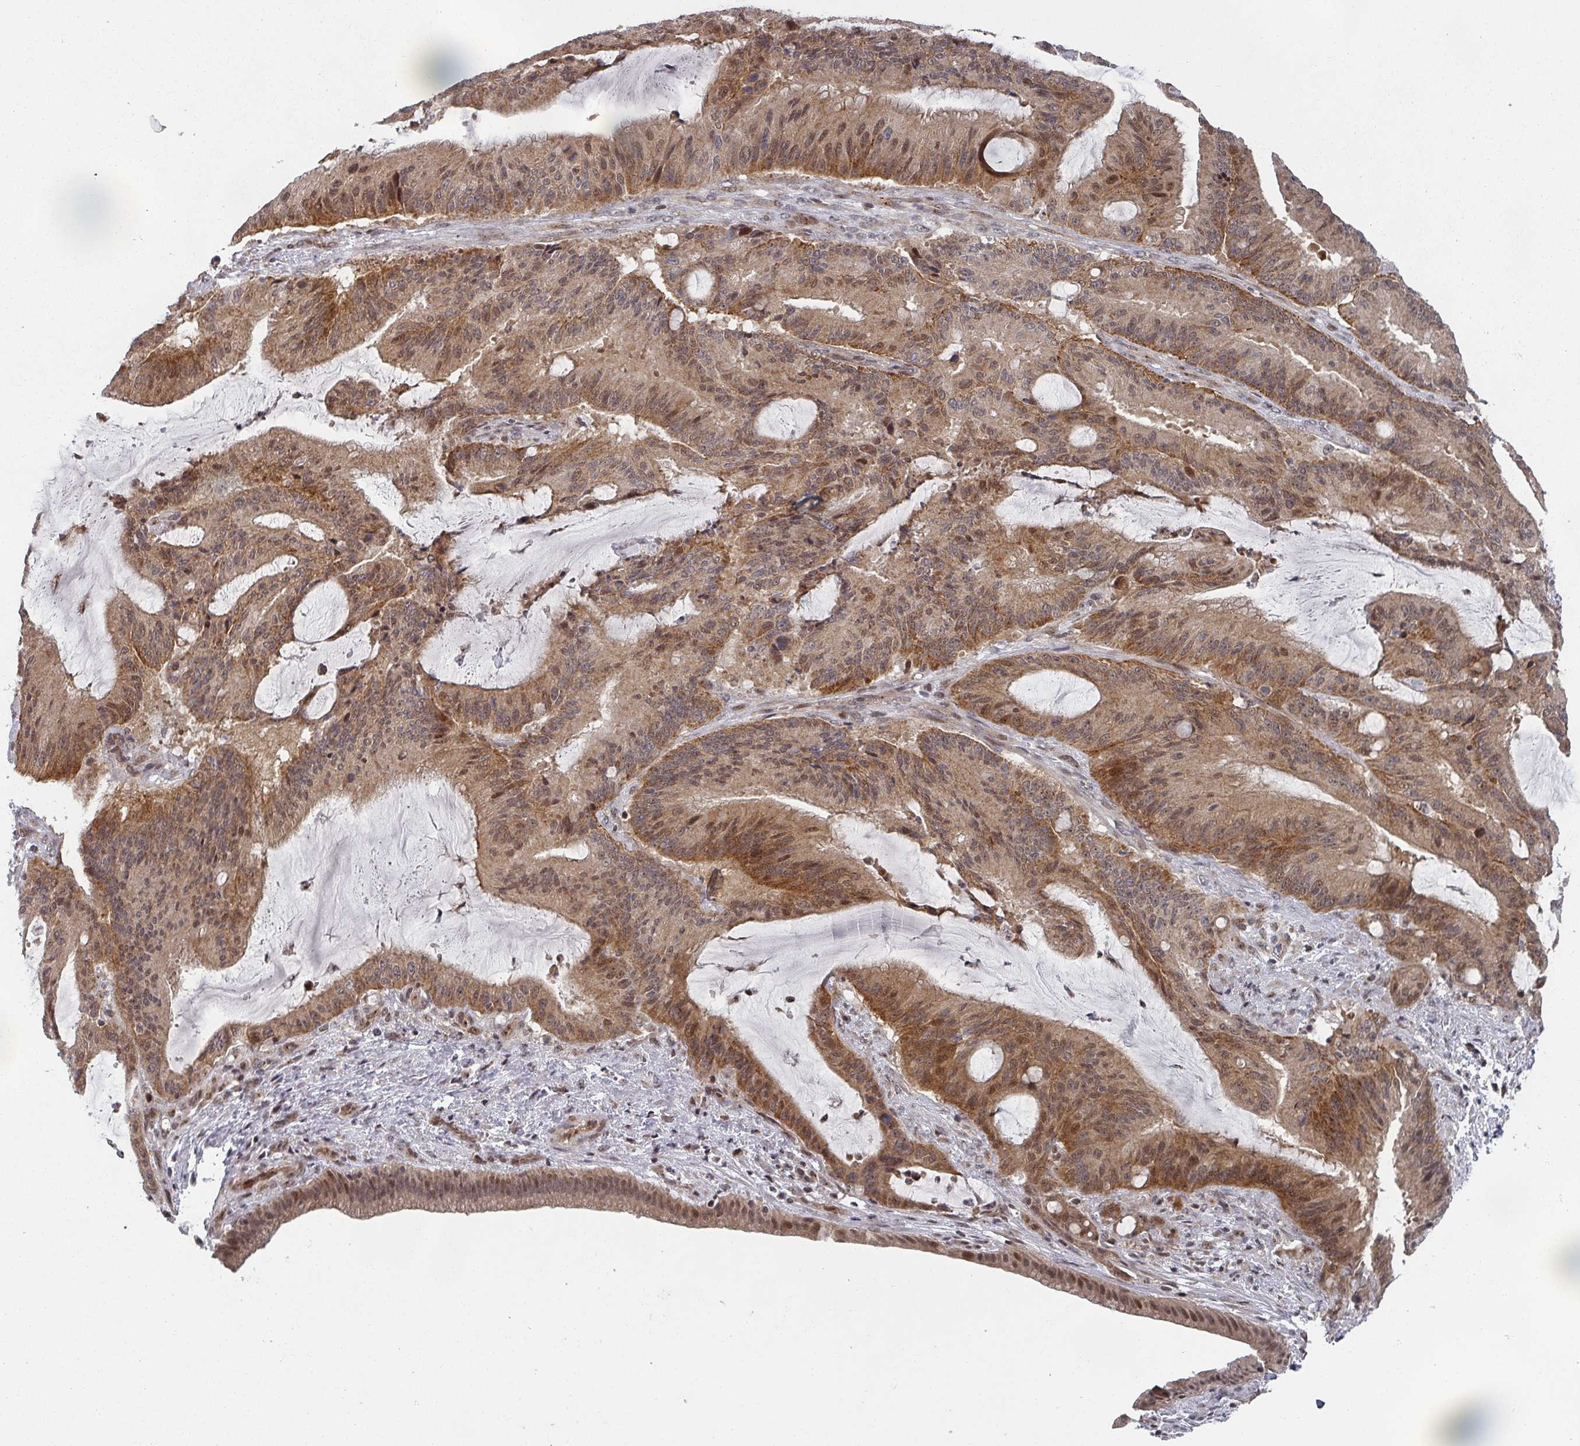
{"staining": {"intensity": "moderate", "quantity": ">75%", "location": "cytoplasmic/membranous"}, "tissue": "liver cancer", "cell_type": "Tumor cells", "image_type": "cancer", "snomed": [{"axis": "morphology", "description": "Normal tissue, NOS"}, {"axis": "morphology", "description": "Cholangiocarcinoma"}, {"axis": "topography", "description": "Liver"}, {"axis": "topography", "description": "Peripheral nerve tissue"}], "caption": "This image demonstrates immunohistochemistry staining of cholangiocarcinoma (liver), with medium moderate cytoplasmic/membranous expression in about >75% of tumor cells.", "gene": "KIF1C", "patient": {"sex": "female", "age": 73}}